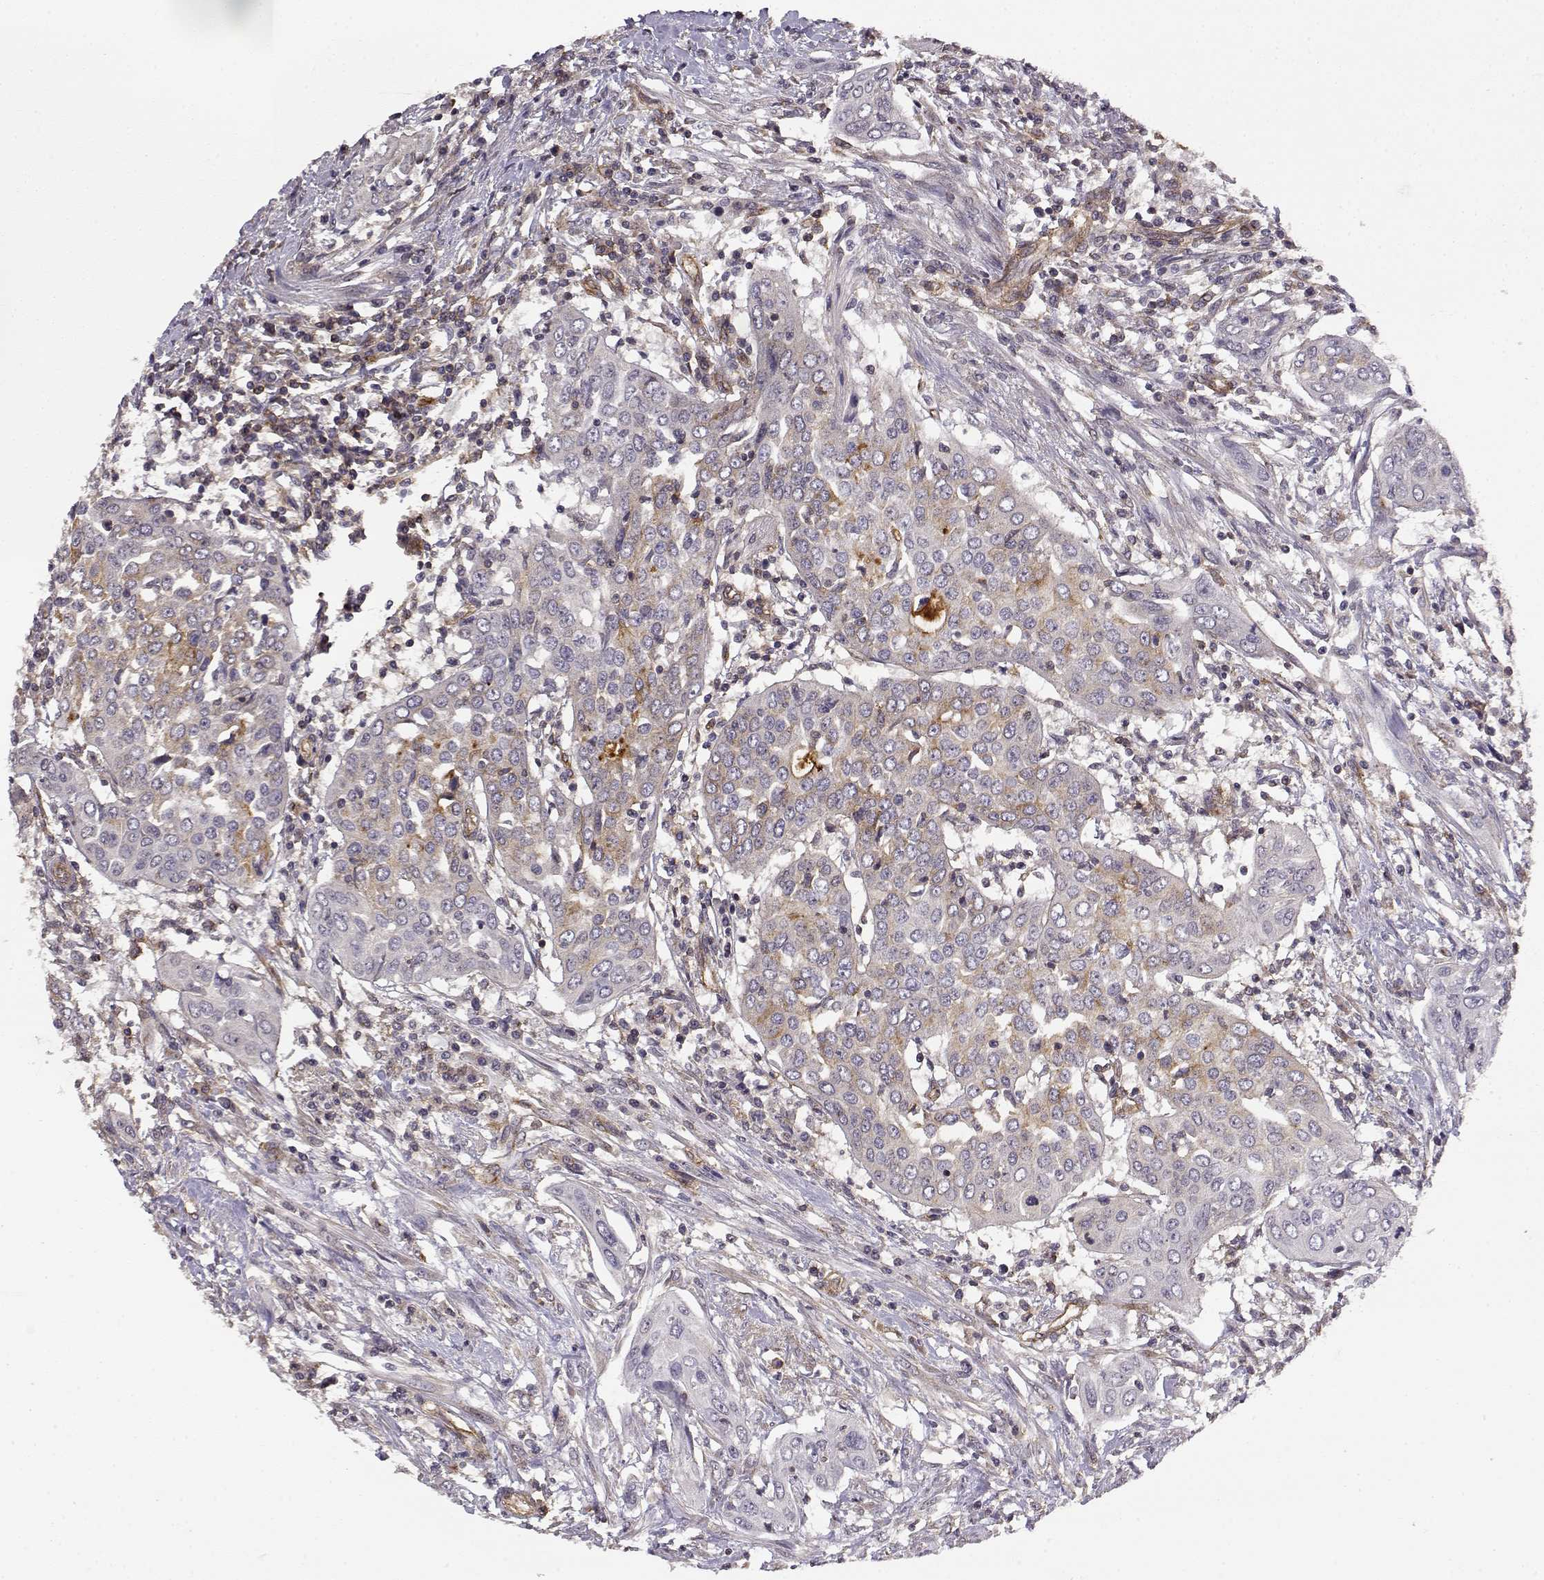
{"staining": {"intensity": "weak", "quantity": "<25%", "location": "cytoplasmic/membranous"}, "tissue": "urothelial cancer", "cell_type": "Tumor cells", "image_type": "cancer", "snomed": [{"axis": "morphology", "description": "Urothelial carcinoma, High grade"}, {"axis": "topography", "description": "Urinary bladder"}], "caption": "This image is of high-grade urothelial carcinoma stained with immunohistochemistry to label a protein in brown with the nuclei are counter-stained blue. There is no staining in tumor cells. (DAB immunohistochemistry, high magnification).", "gene": "IFITM1", "patient": {"sex": "male", "age": 82}}